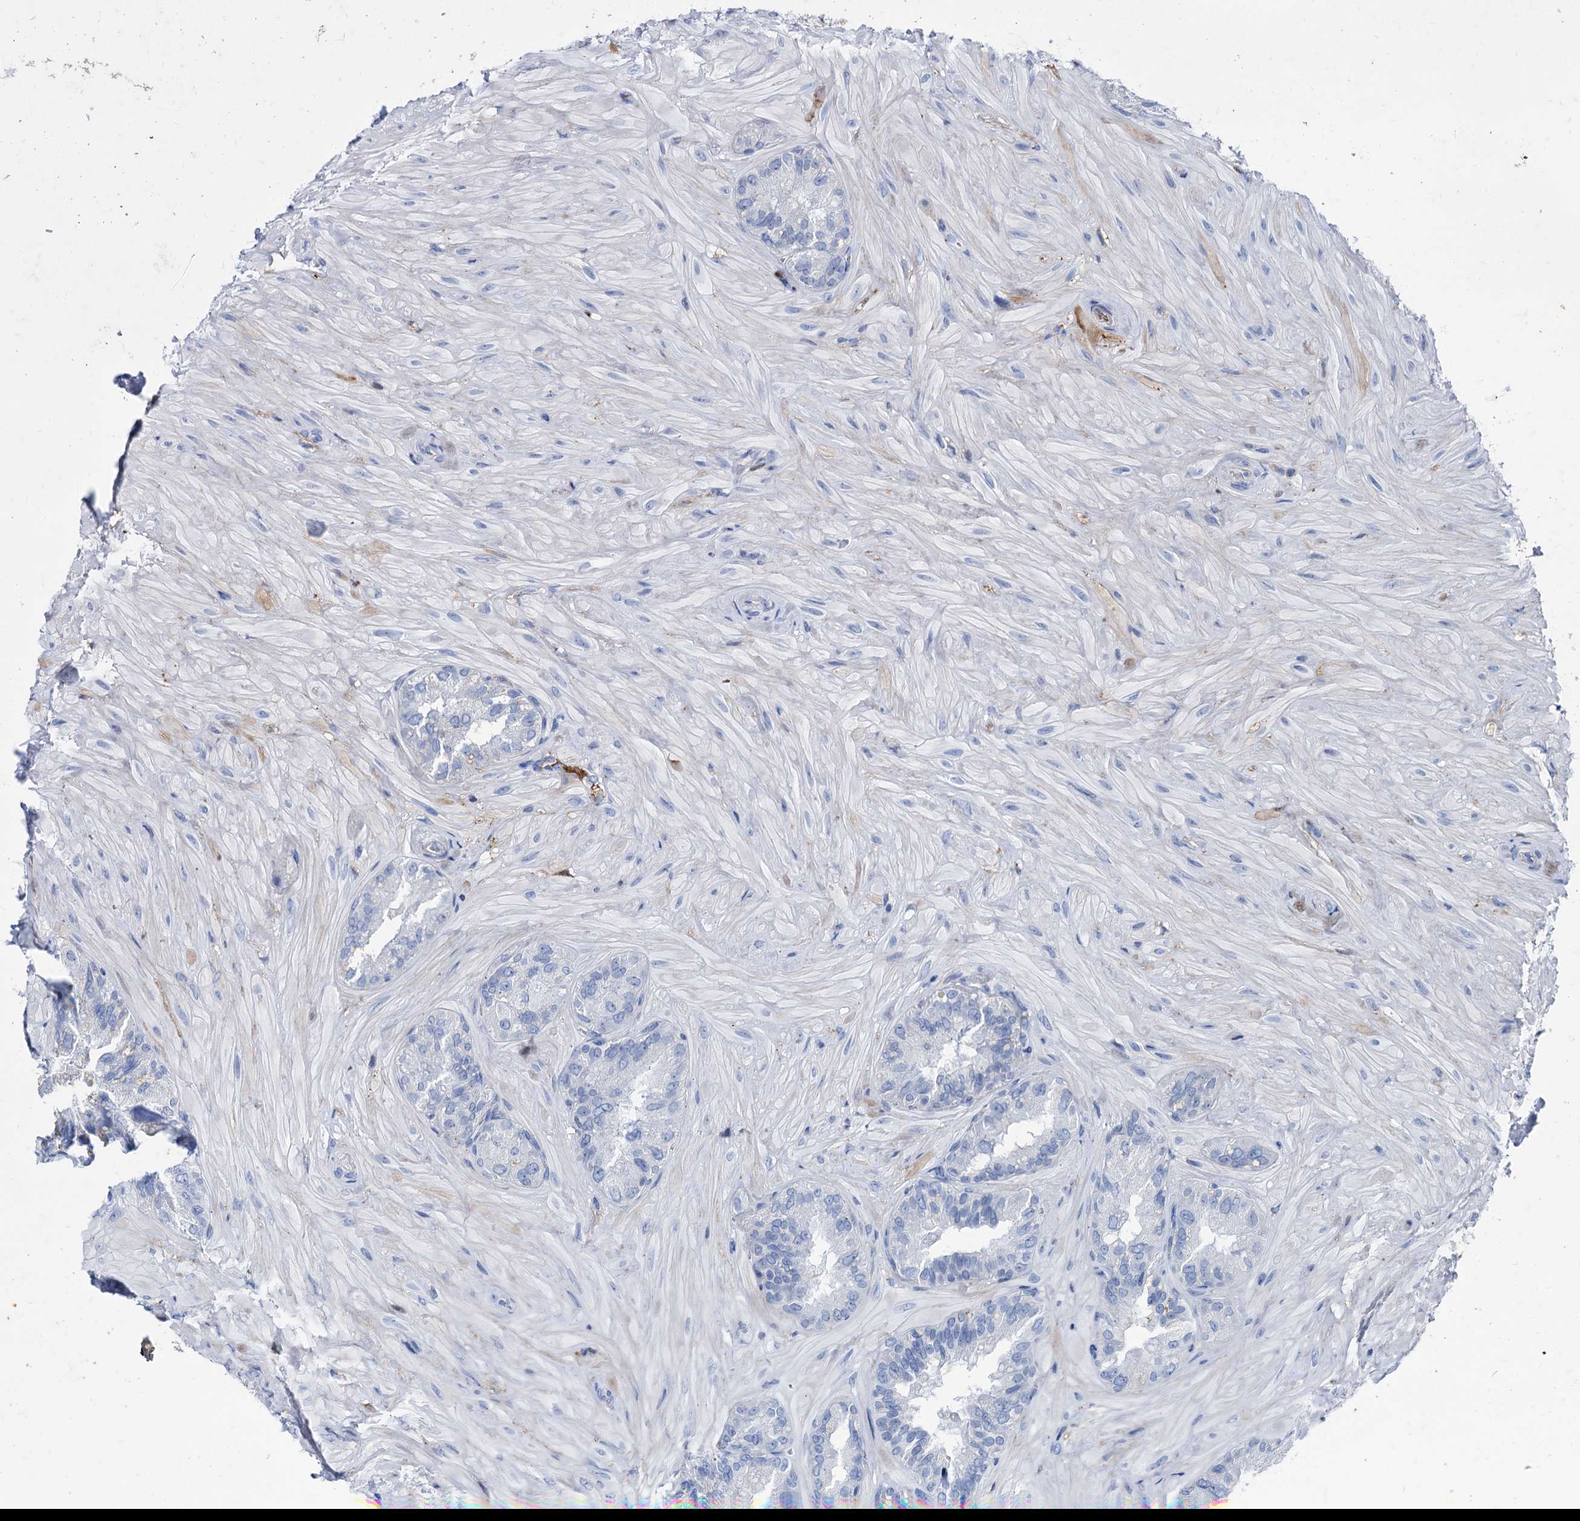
{"staining": {"intensity": "negative", "quantity": "none", "location": "none"}, "tissue": "seminal vesicle", "cell_type": "Glandular cells", "image_type": "normal", "snomed": [{"axis": "morphology", "description": "Normal tissue, NOS"}, {"axis": "topography", "description": "Prostate and seminal vesicle, NOS"}, {"axis": "topography", "description": "Prostate"}, {"axis": "topography", "description": "Seminal veicle"}], "caption": "Glandular cells show no significant expression in benign seminal vesicle.", "gene": "TMEM72", "patient": {"sex": "male", "age": 67}}